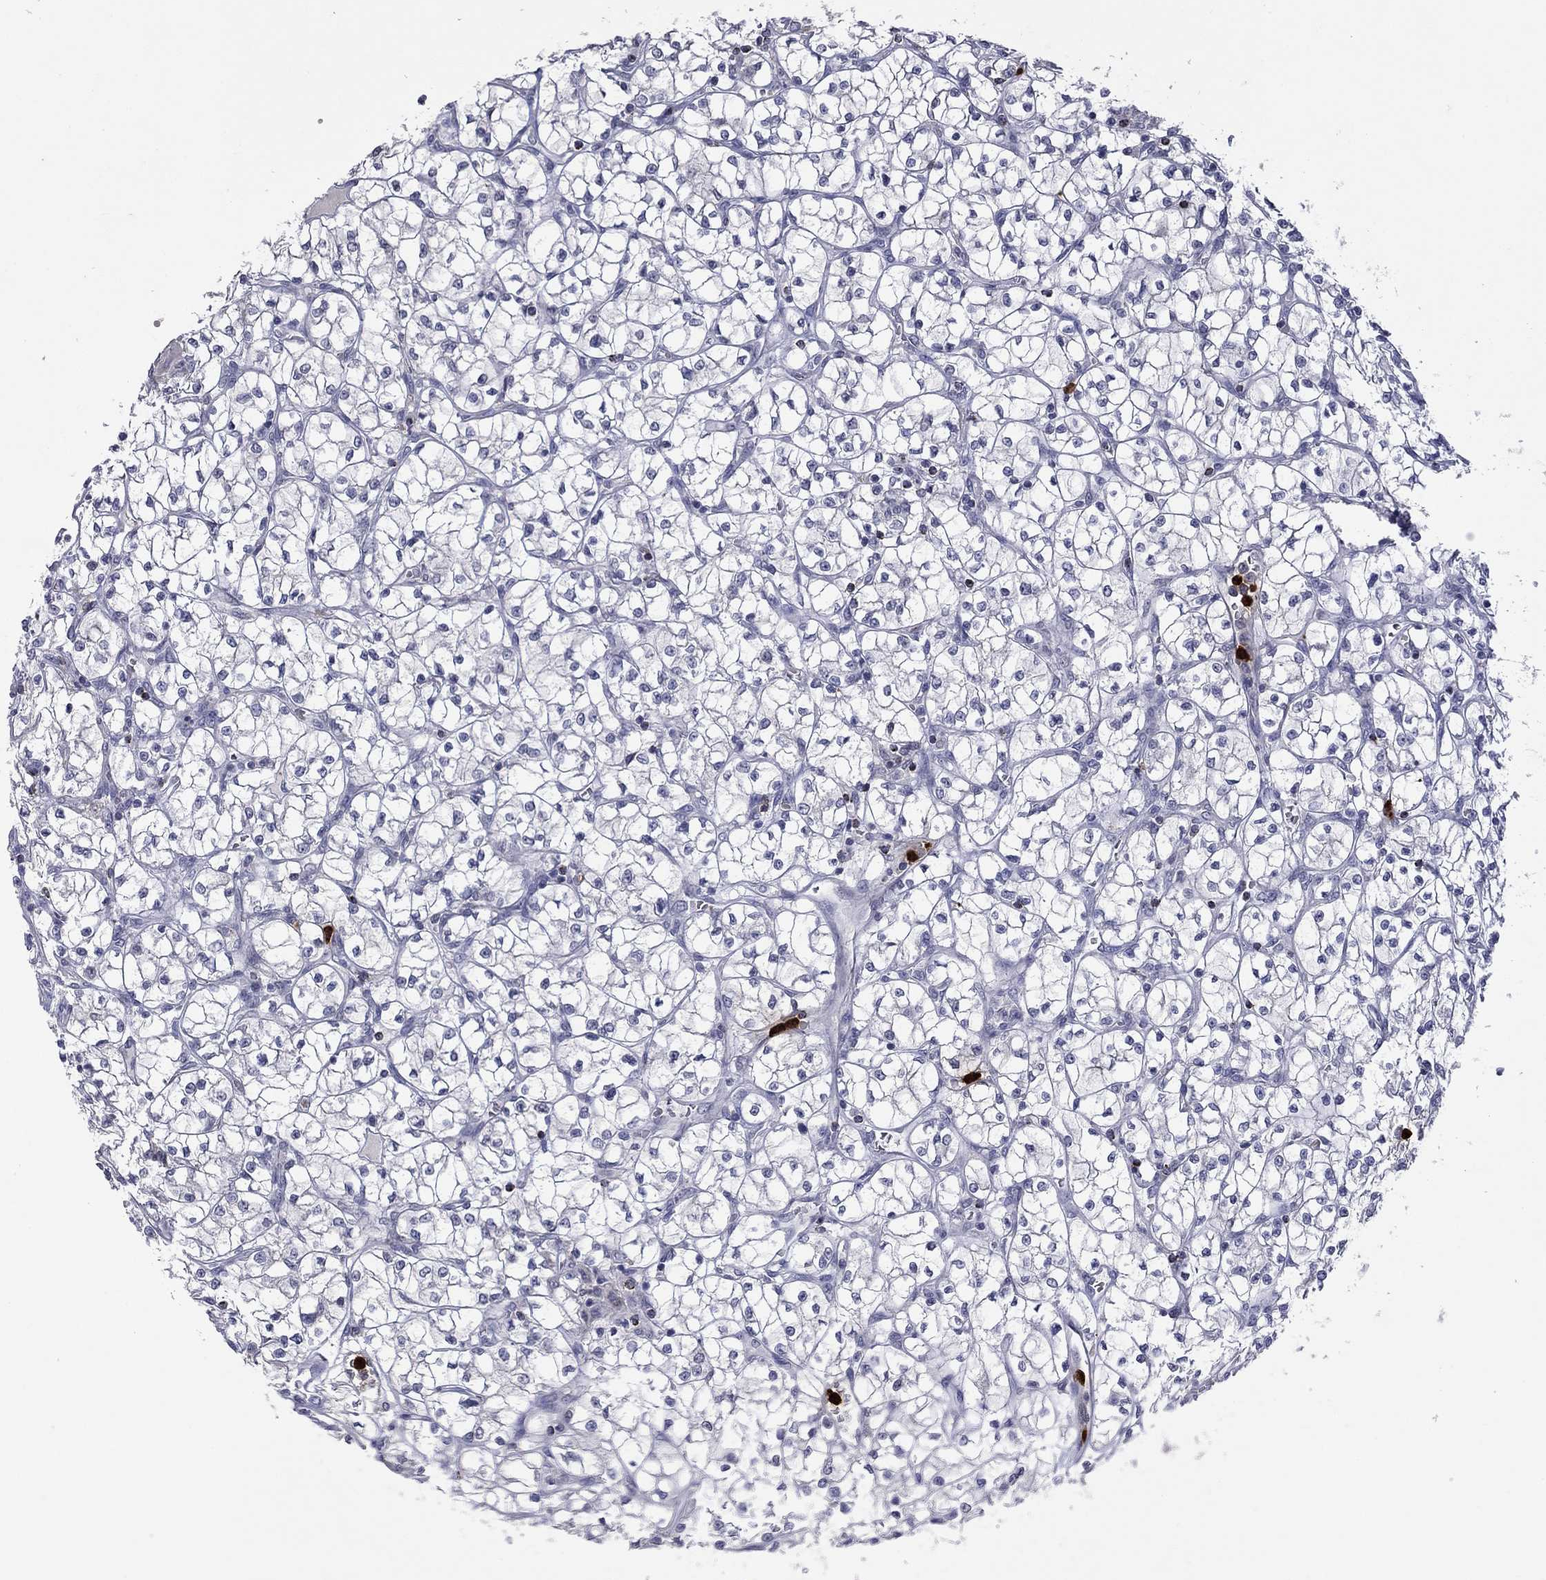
{"staining": {"intensity": "negative", "quantity": "none", "location": "none"}, "tissue": "renal cancer", "cell_type": "Tumor cells", "image_type": "cancer", "snomed": [{"axis": "morphology", "description": "Adenocarcinoma, NOS"}, {"axis": "topography", "description": "Kidney"}], "caption": "DAB immunohistochemical staining of human renal cancer (adenocarcinoma) displays no significant positivity in tumor cells.", "gene": "CCL5", "patient": {"sex": "female", "age": 64}}